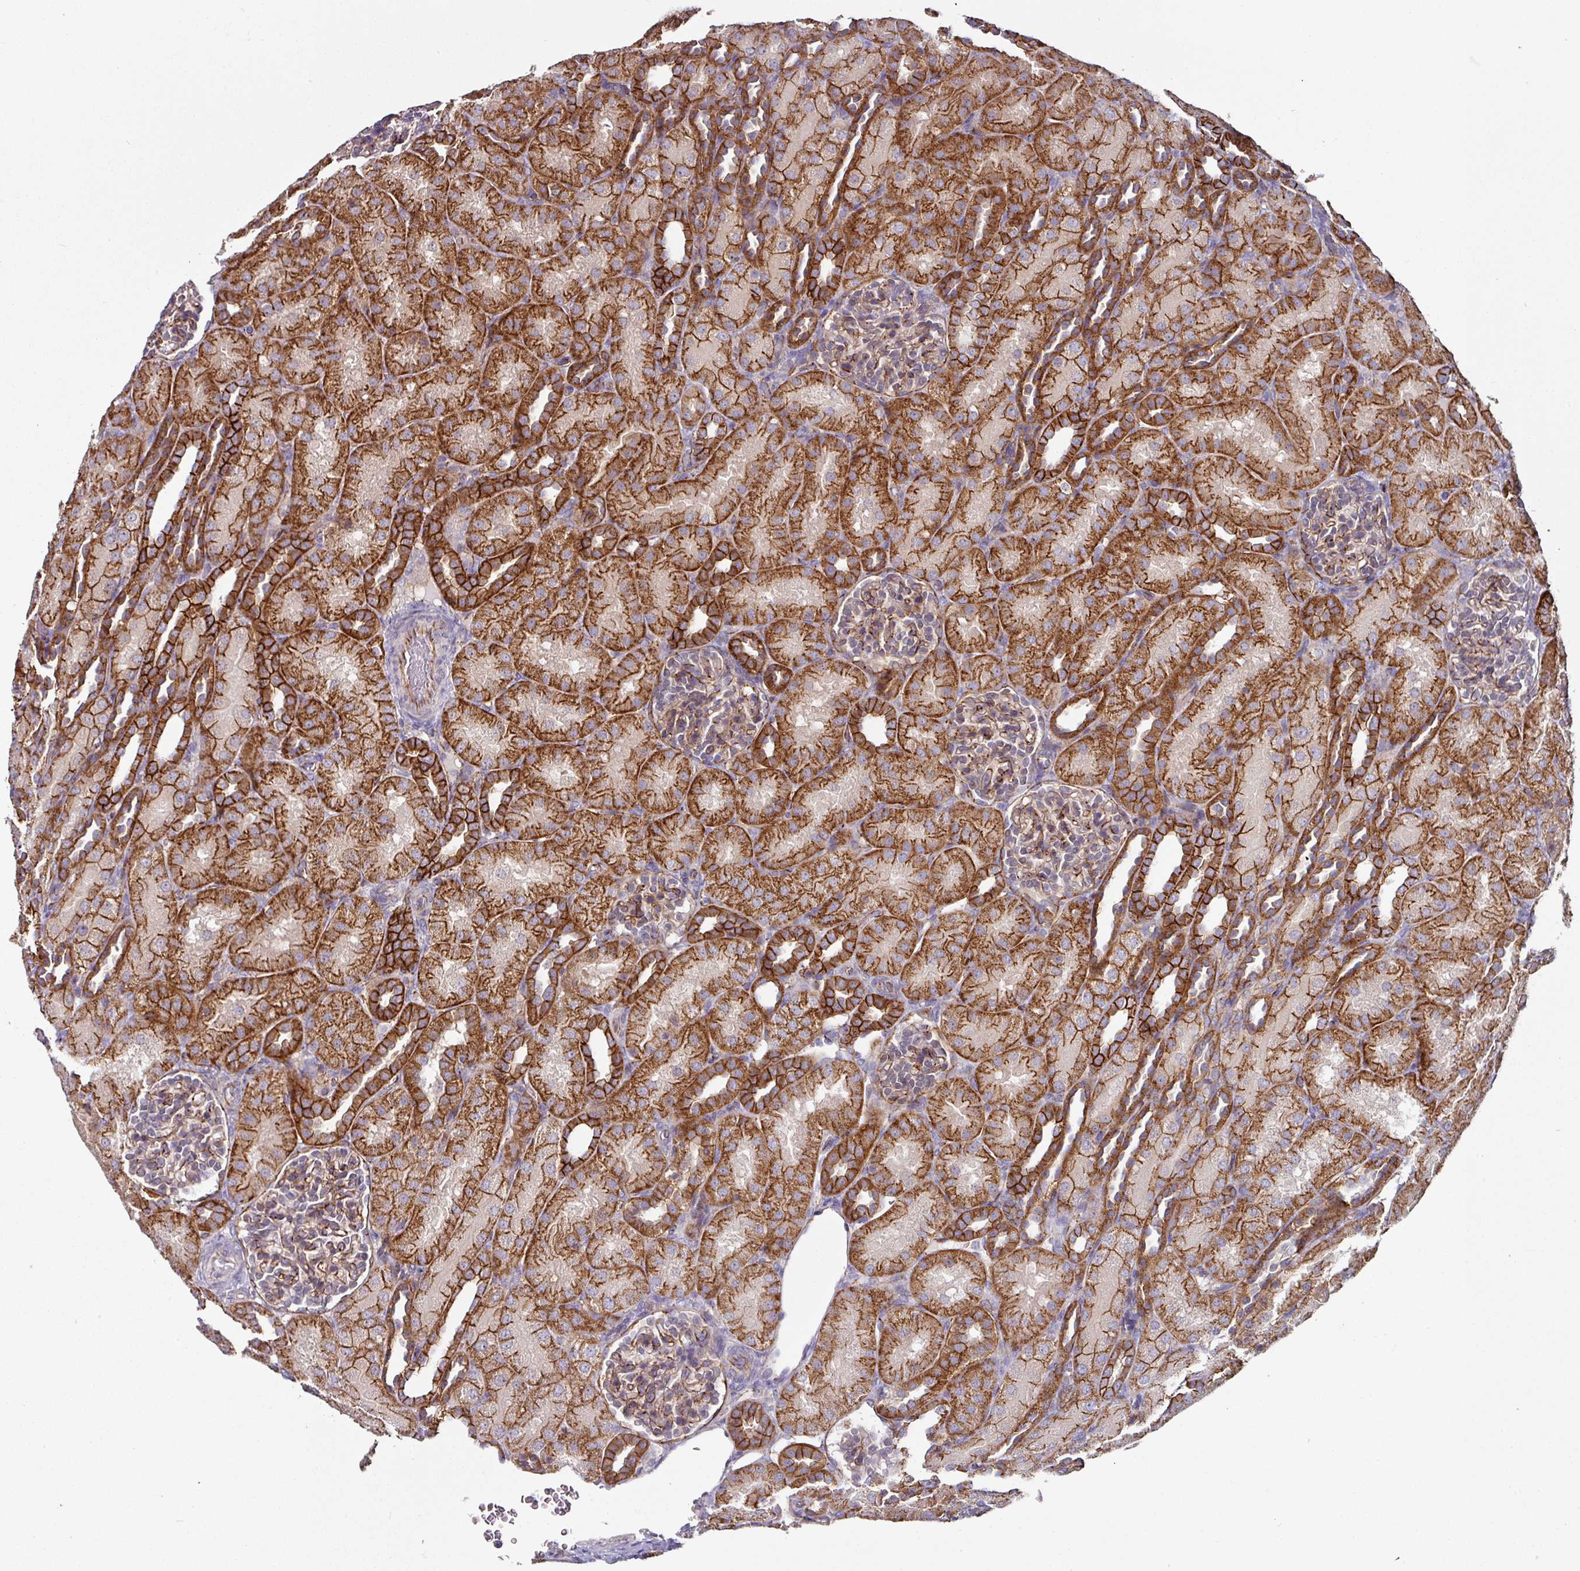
{"staining": {"intensity": "moderate", "quantity": "25%-75%", "location": "cytoplasmic/membranous"}, "tissue": "kidney", "cell_type": "Cells in glomeruli", "image_type": "normal", "snomed": [{"axis": "morphology", "description": "Normal tissue, NOS"}, {"axis": "topography", "description": "Kidney"}], "caption": "About 25%-75% of cells in glomeruli in normal human kidney show moderate cytoplasmic/membranous protein expression as visualized by brown immunohistochemical staining.", "gene": "JUP", "patient": {"sex": "male", "age": 1}}